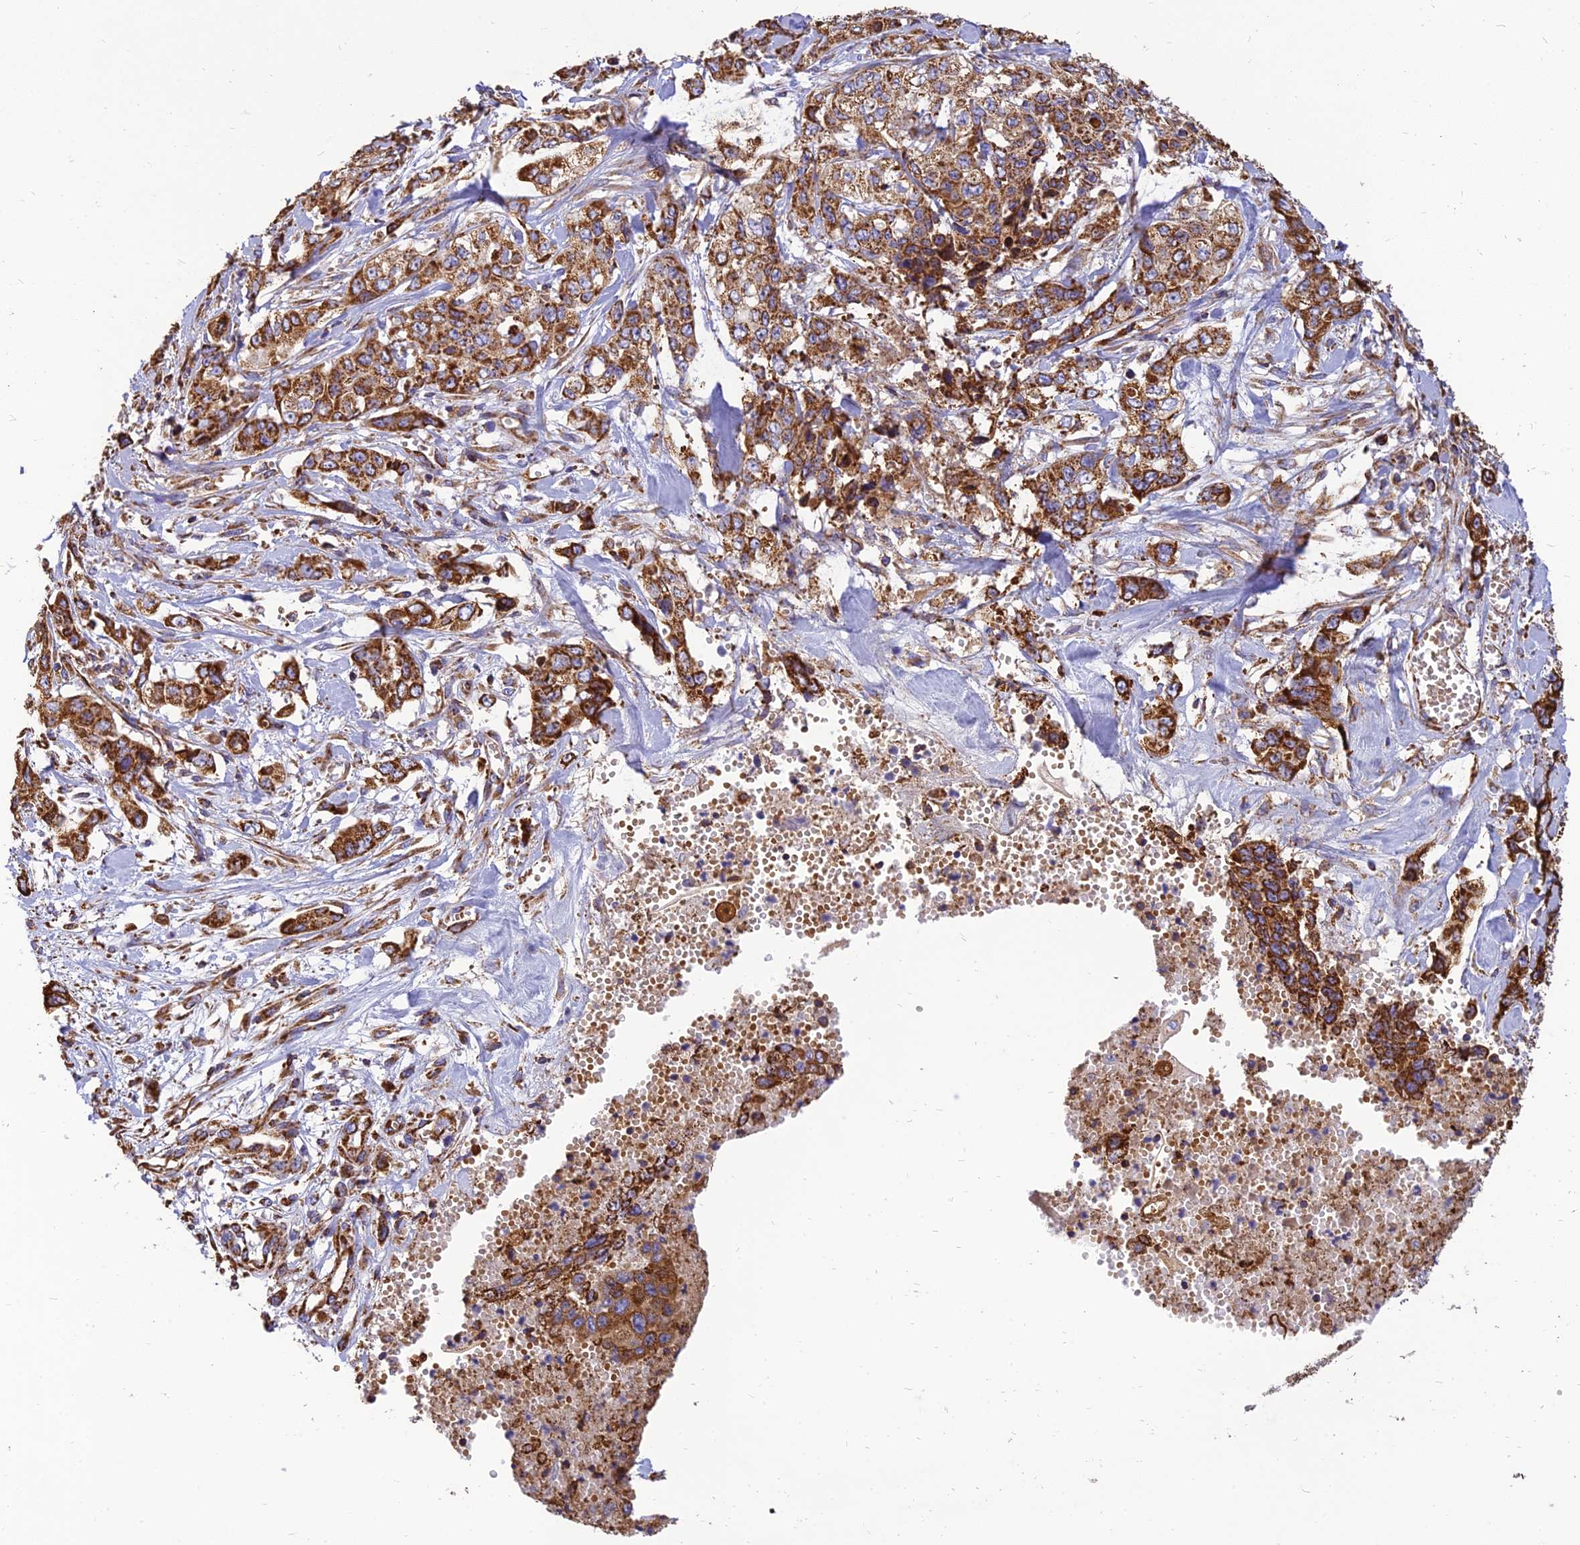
{"staining": {"intensity": "strong", "quantity": ">75%", "location": "cytoplasmic/membranous"}, "tissue": "stomach cancer", "cell_type": "Tumor cells", "image_type": "cancer", "snomed": [{"axis": "morphology", "description": "Adenocarcinoma, NOS"}, {"axis": "topography", "description": "Stomach, upper"}], "caption": "Adenocarcinoma (stomach) tissue reveals strong cytoplasmic/membranous expression in about >75% of tumor cells, visualized by immunohistochemistry.", "gene": "THUMPD2", "patient": {"sex": "male", "age": 62}}